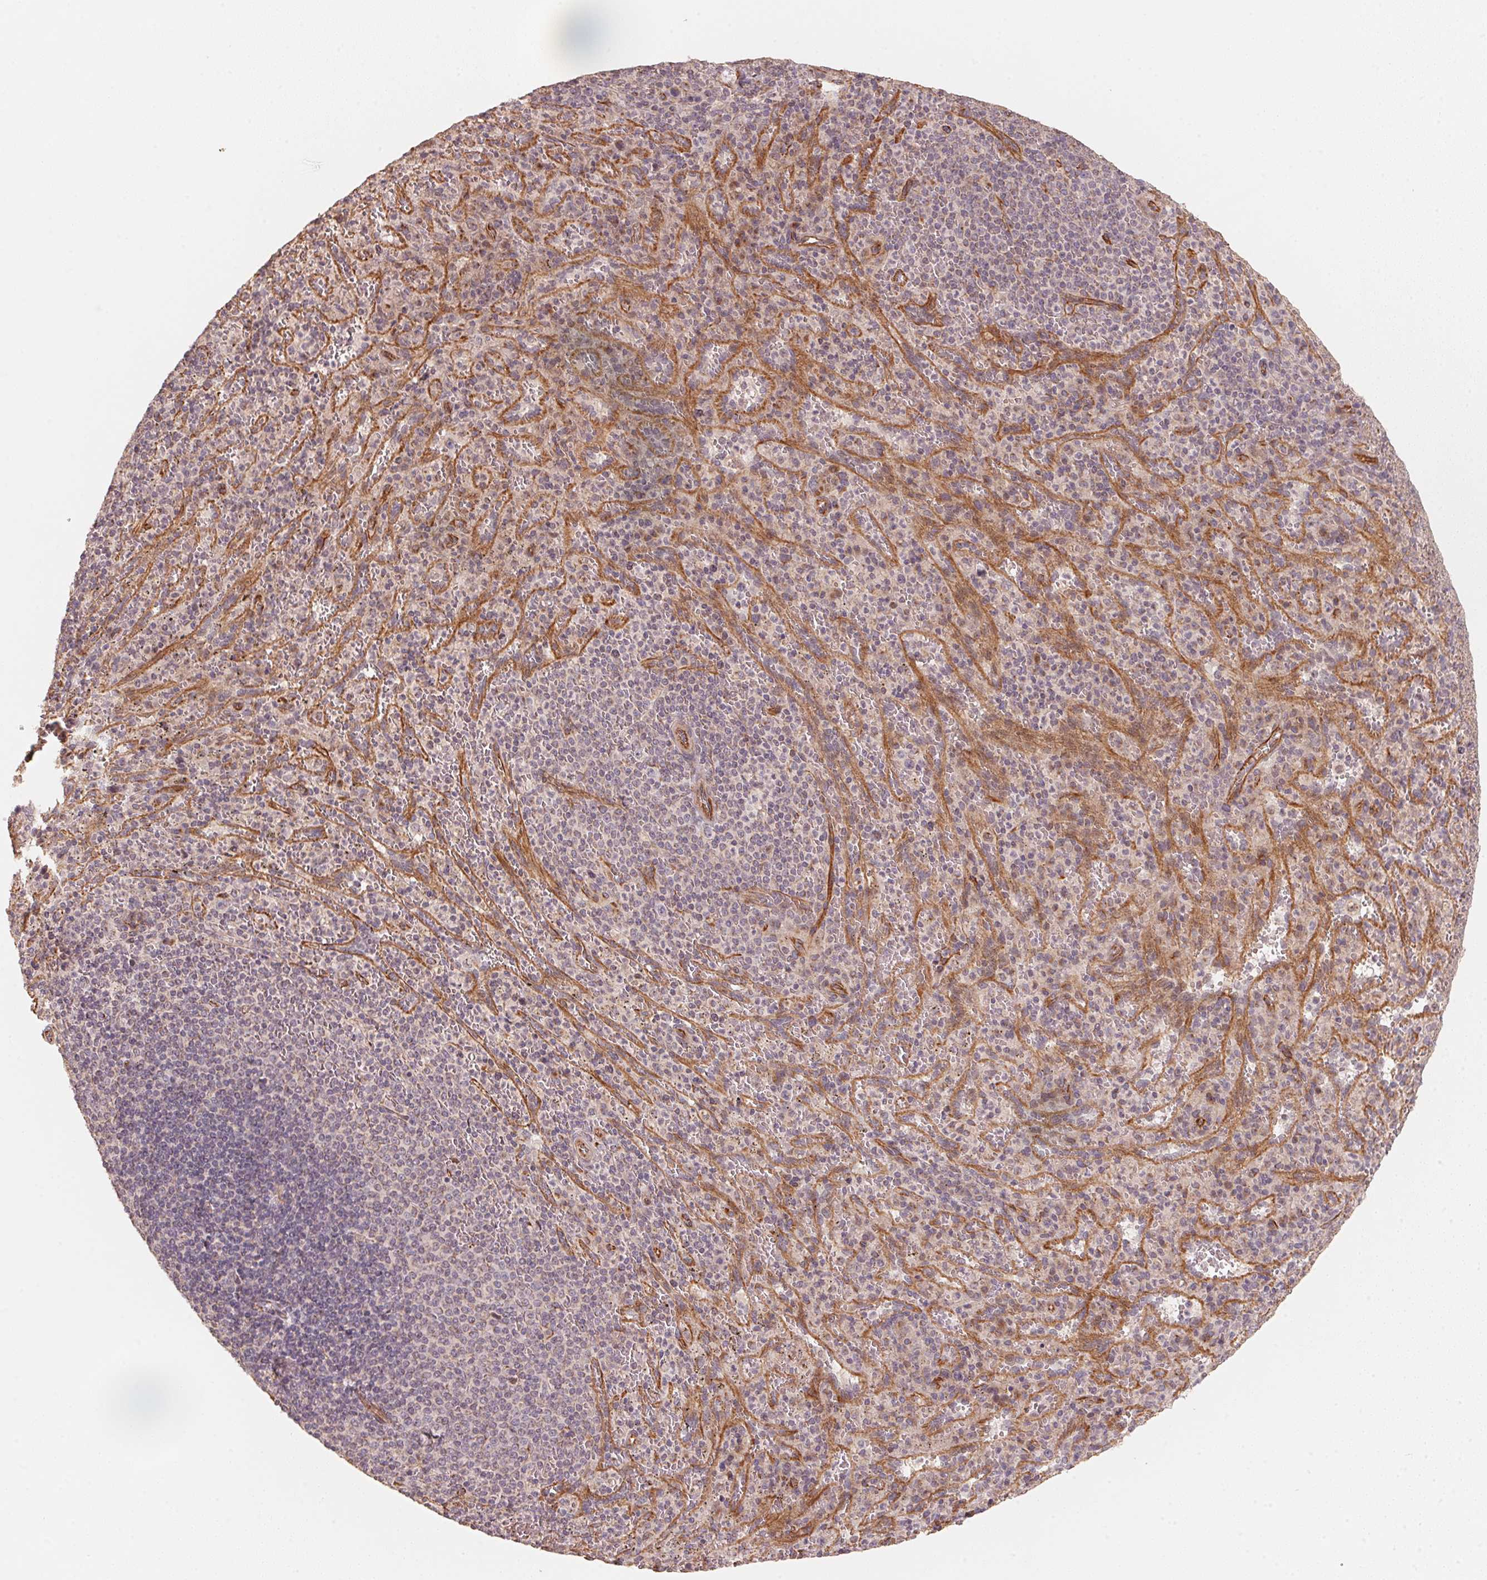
{"staining": {"intensity": "negative", "quantity": "none", "location": "none"}, "tissue": "spleen", "cell_type": "Cells in red pulp", "image_type": "normal", "snomed": [{"axis": "morphology", "description": "Normal tissue, NOS"}, {"axis": "topography", "description": "Spleen"}], "caption": "Immunohistochemical staining of normal spleen reveals no significant staining in cells in red pulp. The staining is performed using DAB (3,3'-diaminobenzidine) brown chromogen with nuclei counter-stained in using hematoxylin.", "gene": "TSPAN12", "patient": {"sex": "male", "age": 57}}